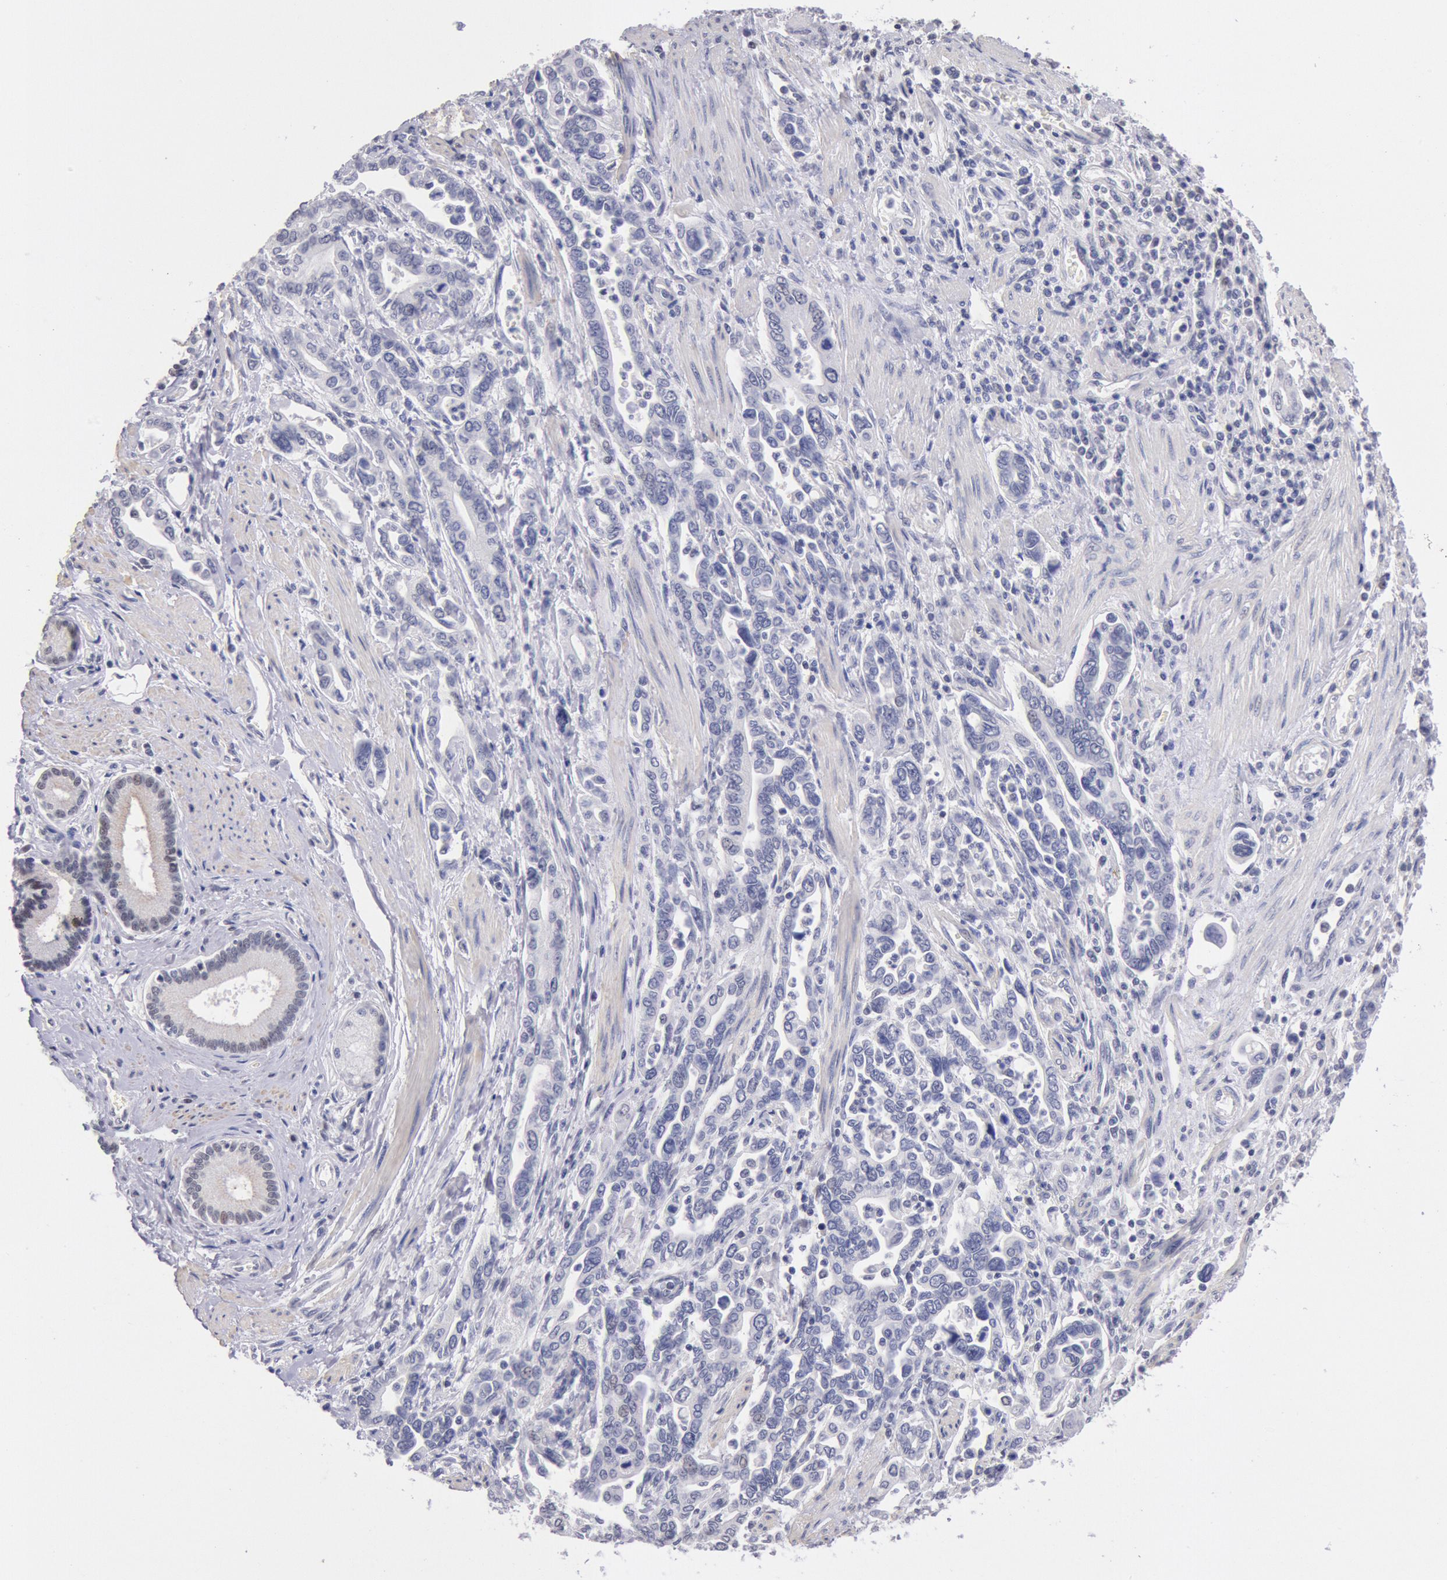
{"staining": {"intensity": "negative", "quantity": "none", "location": "none"}, "tissue": "pancreatic cancer", "cell_type": "Tumor cells", "image_type": "cancer", "snomed": [{"axis": "morphology", "description": "Adenocarcinoma, NOS"}, {"axis": "topography", "description": "Pancreas"}], "caption": "An immunohistochemistry photomicrograph of pancreatic cancer (adenocarcinoma) is shown. There is no staining in tumor cells of pancreatic cancer (adenocarcinoma). (Stains: DAB (3,3'-diaminobenzidine) immunohistochemistry with hematoxylin counter stain, Microscopy: brightfield microscopy at high magnification).", "gene": "MYH7", "patient": {"sex": "female", "age": 57}}